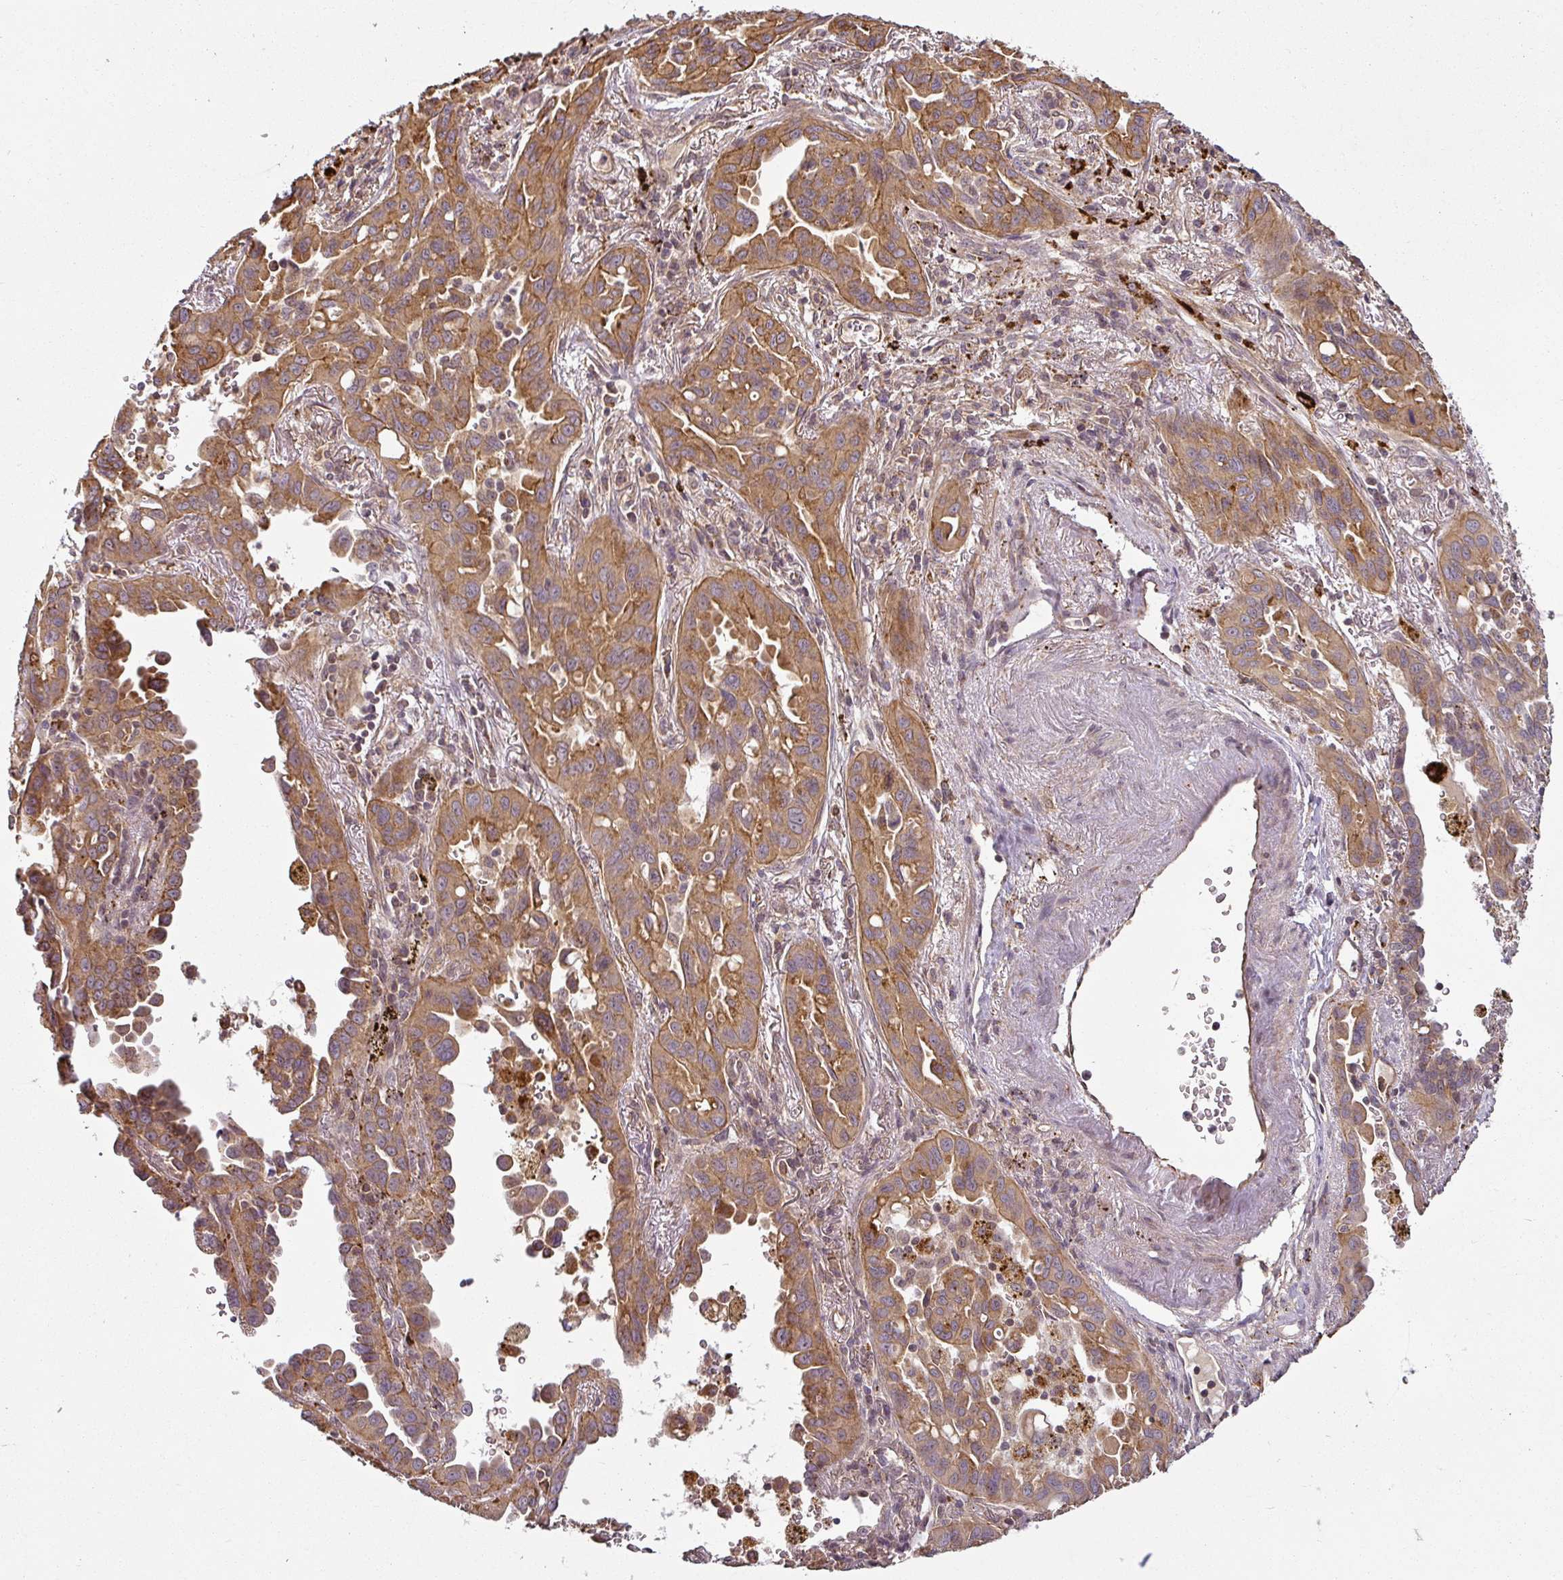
{"staining": {"intensity": "moderate", "quantity": ">75%", "location": "cytoplasmic/membranous"}, "tissue": "lung cancer", "cell_type": "Tumor cells", "image_type": "cancer", "snomed": [{"axis": "morphology", "description": "Adenocarcinoma, NOS"}, {"axis": "topography", "description": "Lung"}], "caption": "Immunohistochemistry (IHC) of adenocarcinoma (lung) reveals medium levels of moderate cytoplasmic/membranous expression in about >75% of tumor cells. The staining was performed using DAB (3,3'-diaminobenzidine) to visualize the protein expression in brown, while the nuclei were stained in blue with hematoxylin (Magnification: 20x).", "gene": "DIMT1", "patient": {"sex": "male", "age": 68}}